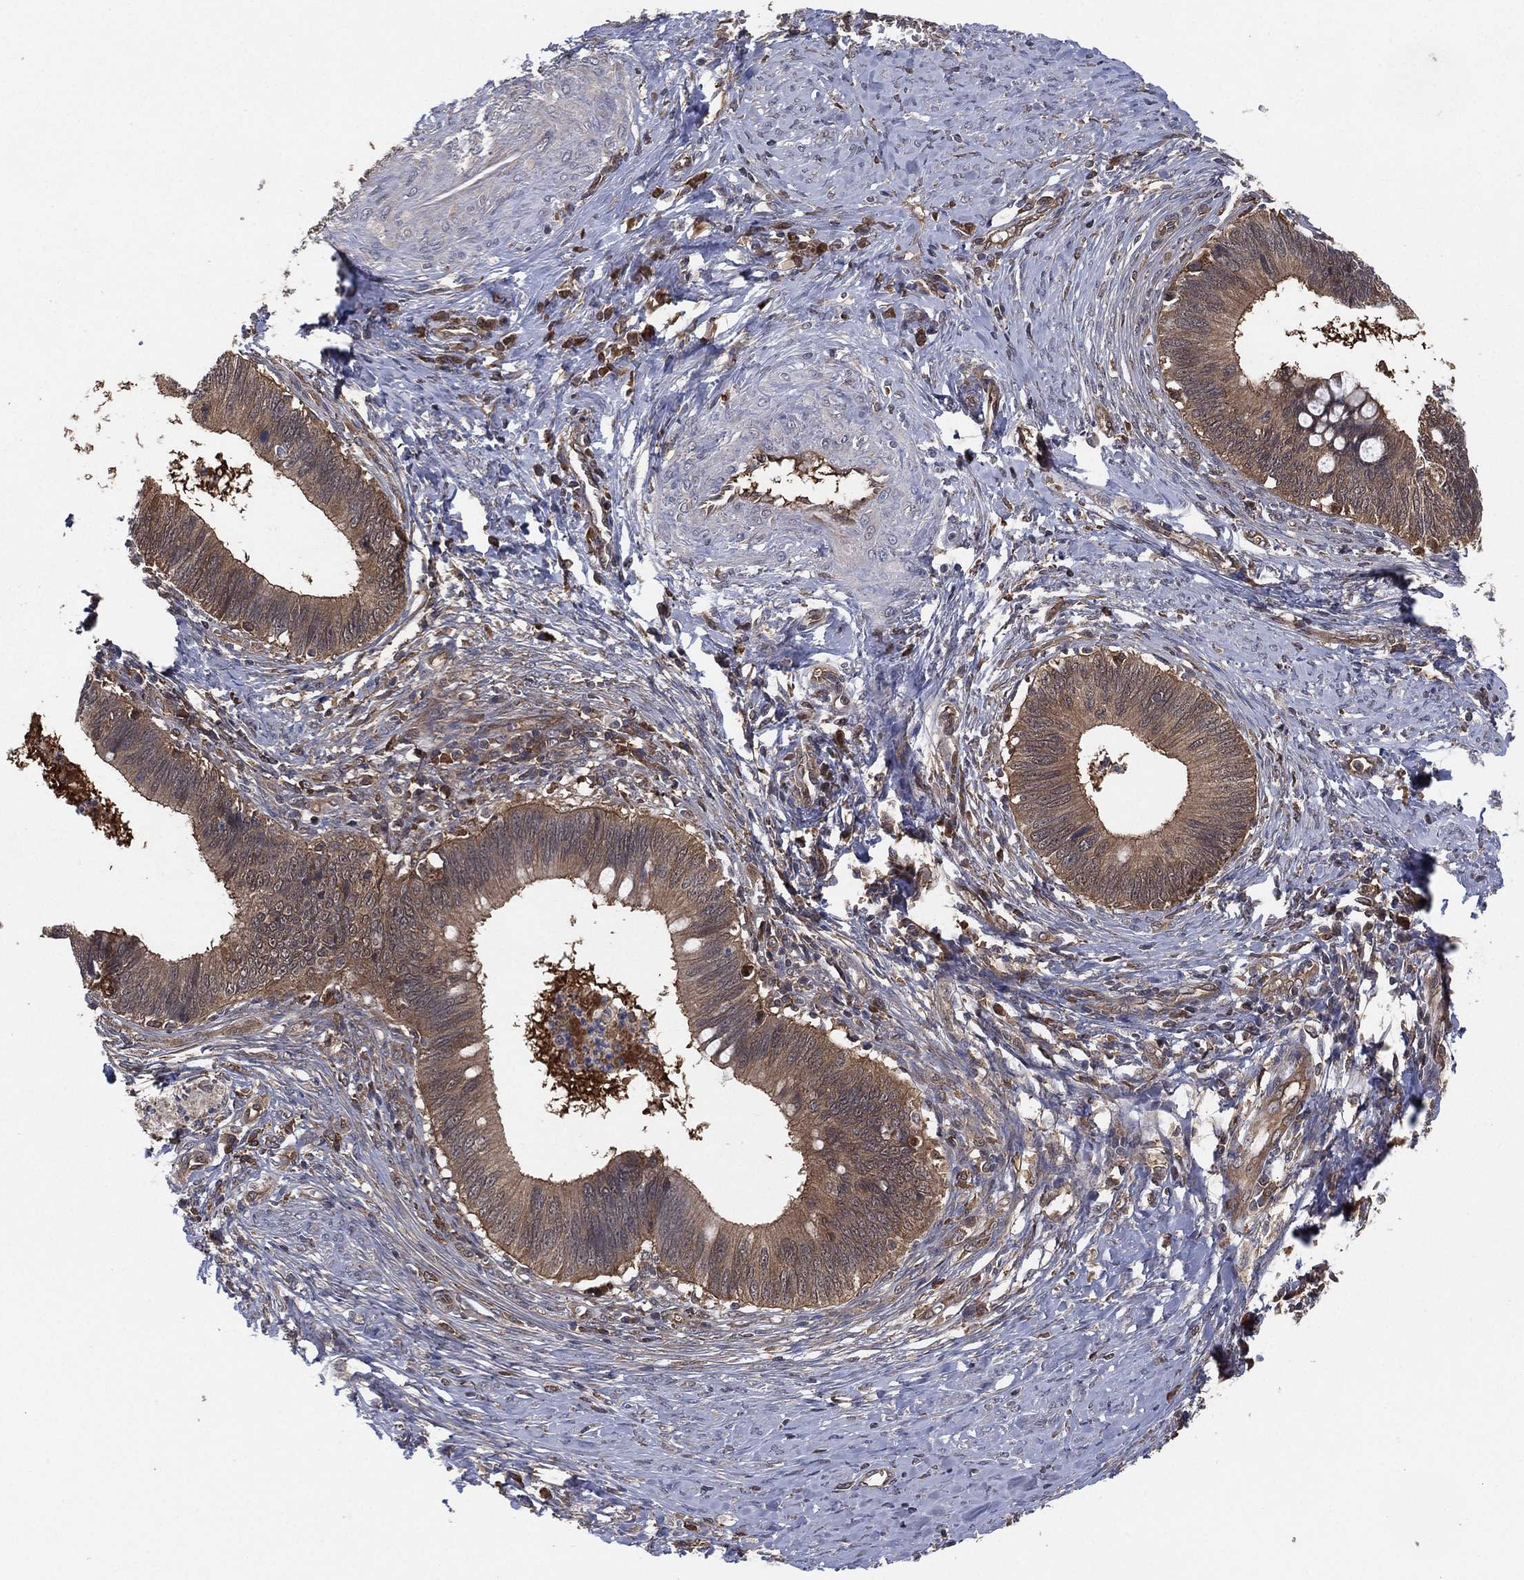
{"staining": {"intensity": "moderate", "quantity": ">75%", "location": "cytoplasmic/membranous"}, "tissue": "cervical cancer", "cell_type": "Tumor cells", "image_type": "cancer", "snomed": [{"axis": "morphology", "description": "Adenocarcinoma, NOS"}, {"axis": "topography", "description": "Cervix"}], "caption": "Protein staining of cervical cancer (adenocarcinoma) tissue demonstrates moderate cytoplasmic/membranous expression in approximately >75% of tumor cells.", "gene": "PSMG4", "patient": {"sex": "female", "age": 42}}